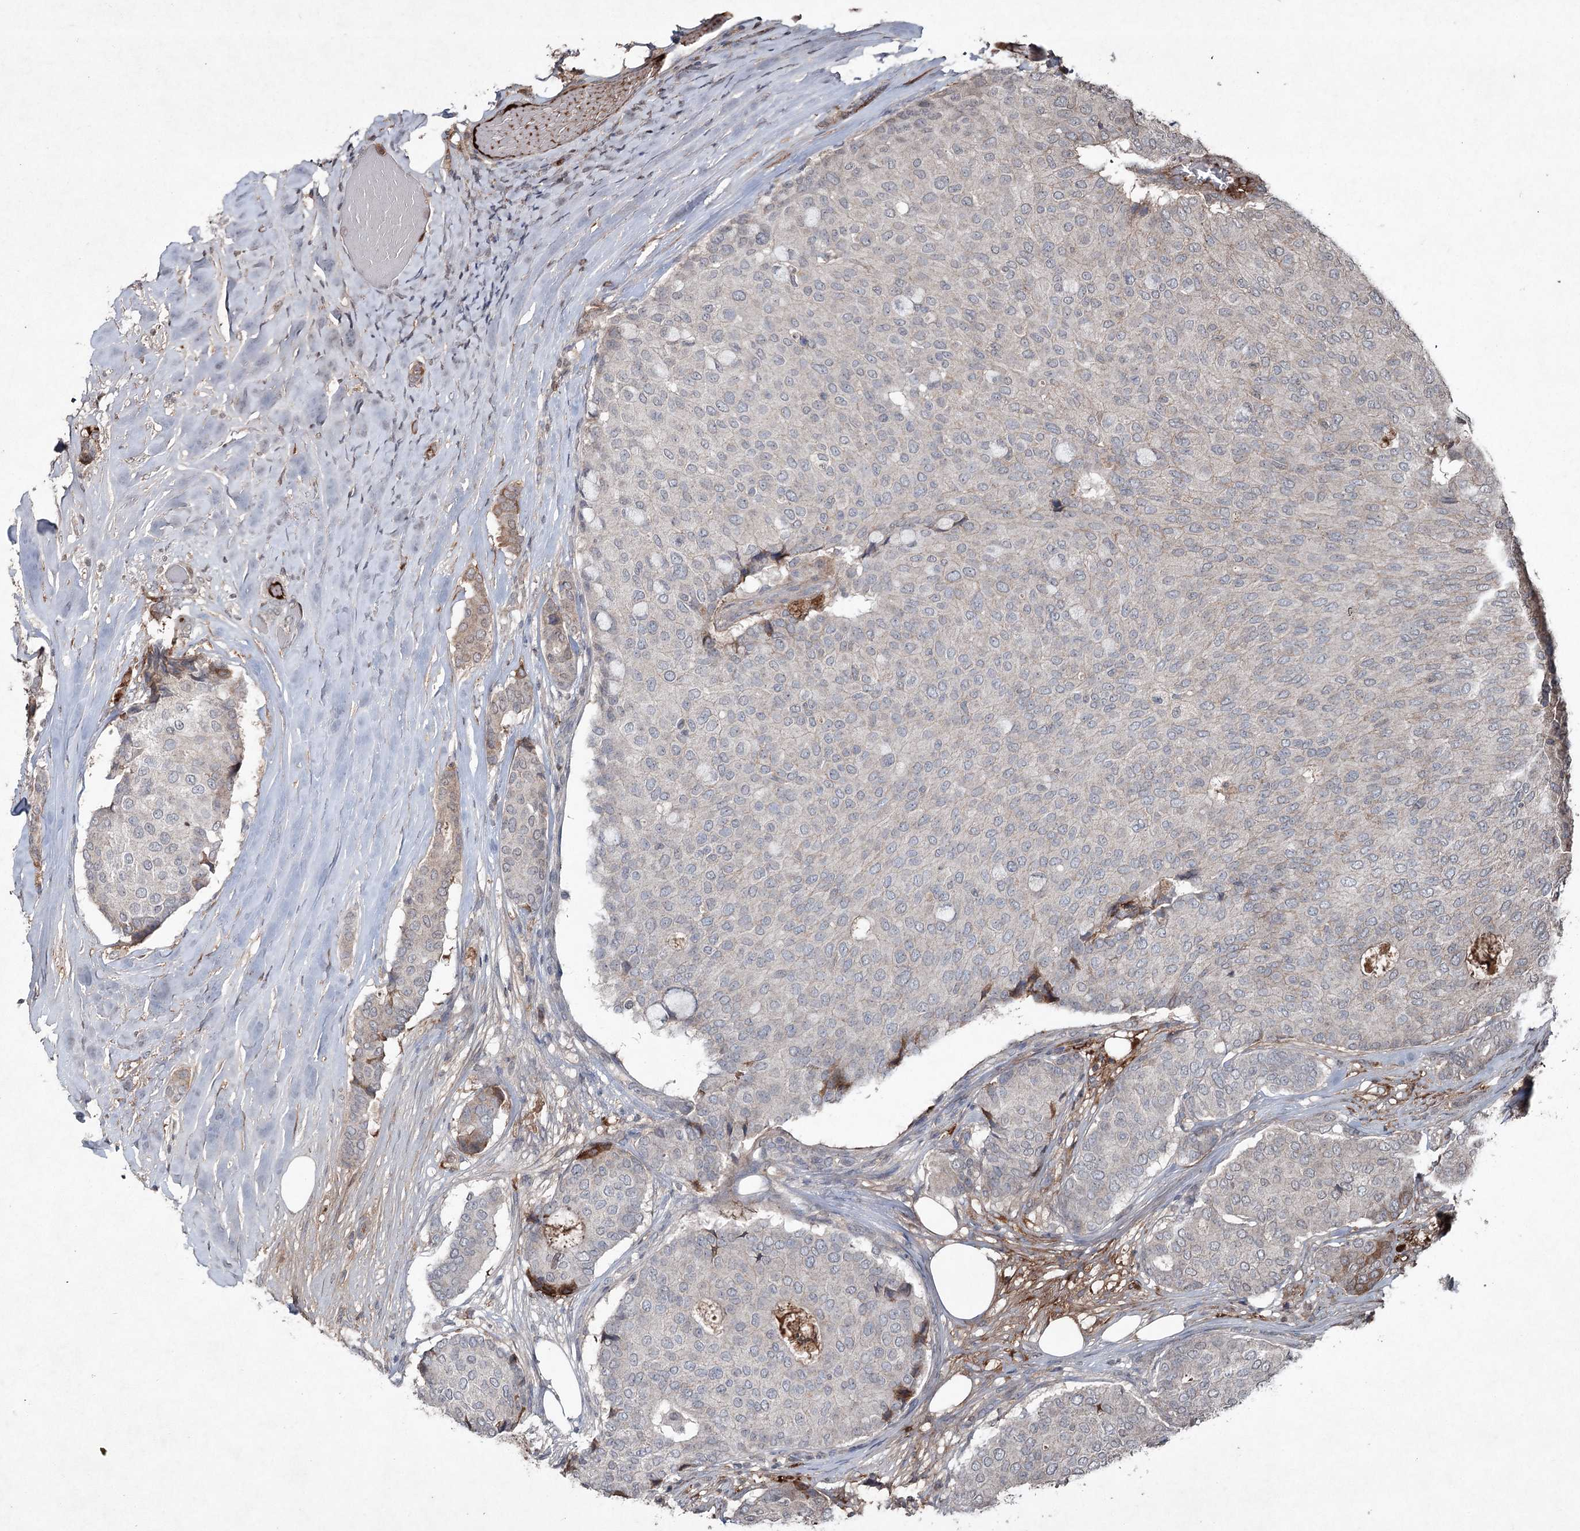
{"staining": {"intensity": "negative", "quantity": "none", "location": "none"}, "tissue": "breast cancer", "cell_type": "Tumor cells", "image_type": "cancer", "snomed": [{"axis": "morphology", "description": "Duct carcinoma"}, {"axis": "topography", "description": "Breast"}], "caption": "Tumor cells show no significant staining in breast cancer.", "gene": "PGLYRP2", "patient": {"sex": "female", "age": 75}}